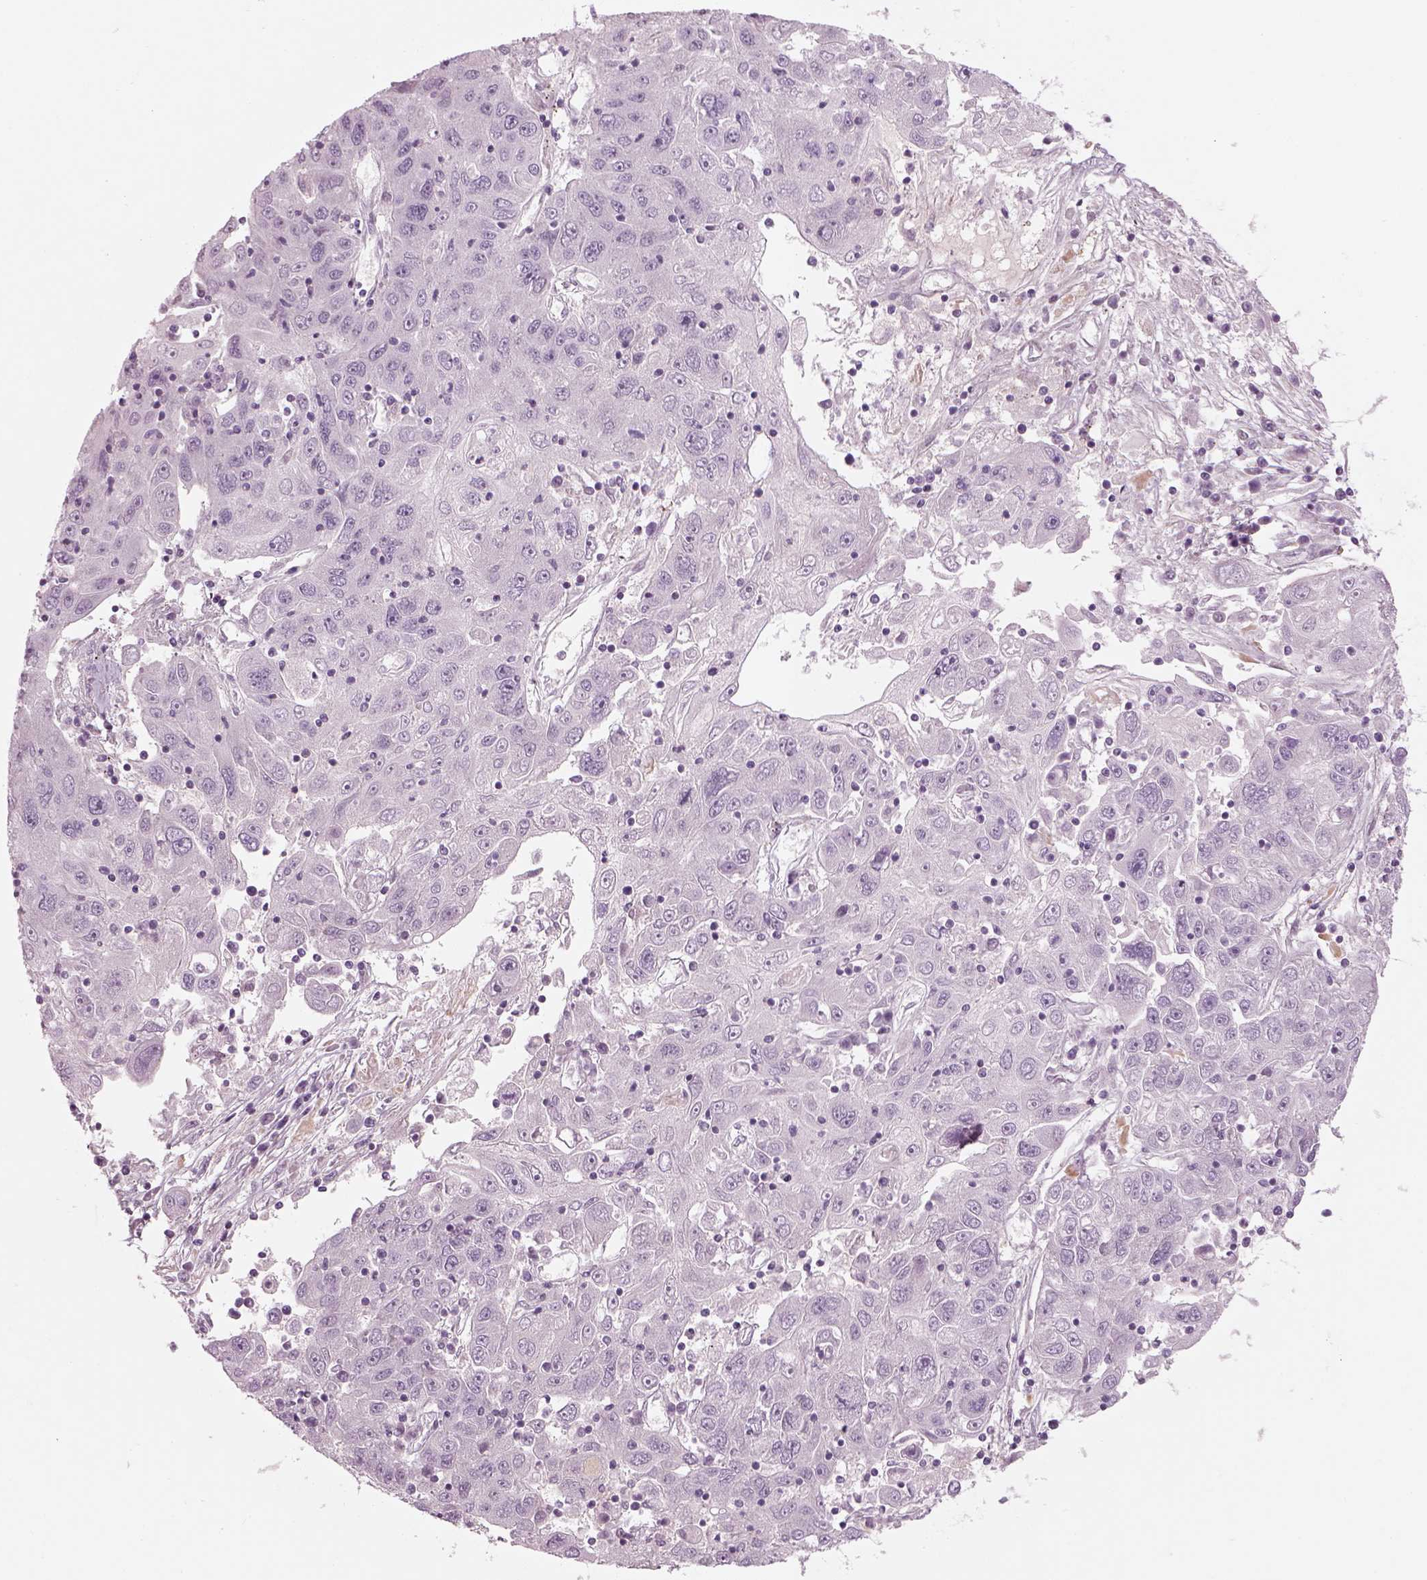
{"staining": {"intensity": "negative", "quantity": "none", "location": "none"}, "tissue": "stomach cancer", "cell_type": "Tumor cells", "image_type": "cancer", "snomed": [{"axis": "morphology", "description": "Adenocarcinoma, NOS"}, {"axis": "topography", "description": "Stomach"}], "caption": "A micrograph of human adenocarcinoma (stomach) is negative for staining in tumor cells. (DAB immunohistochemistry, high magnification).", "gene": "PABPC1L2B", "patient": {"sex": "male", "age": 56}}